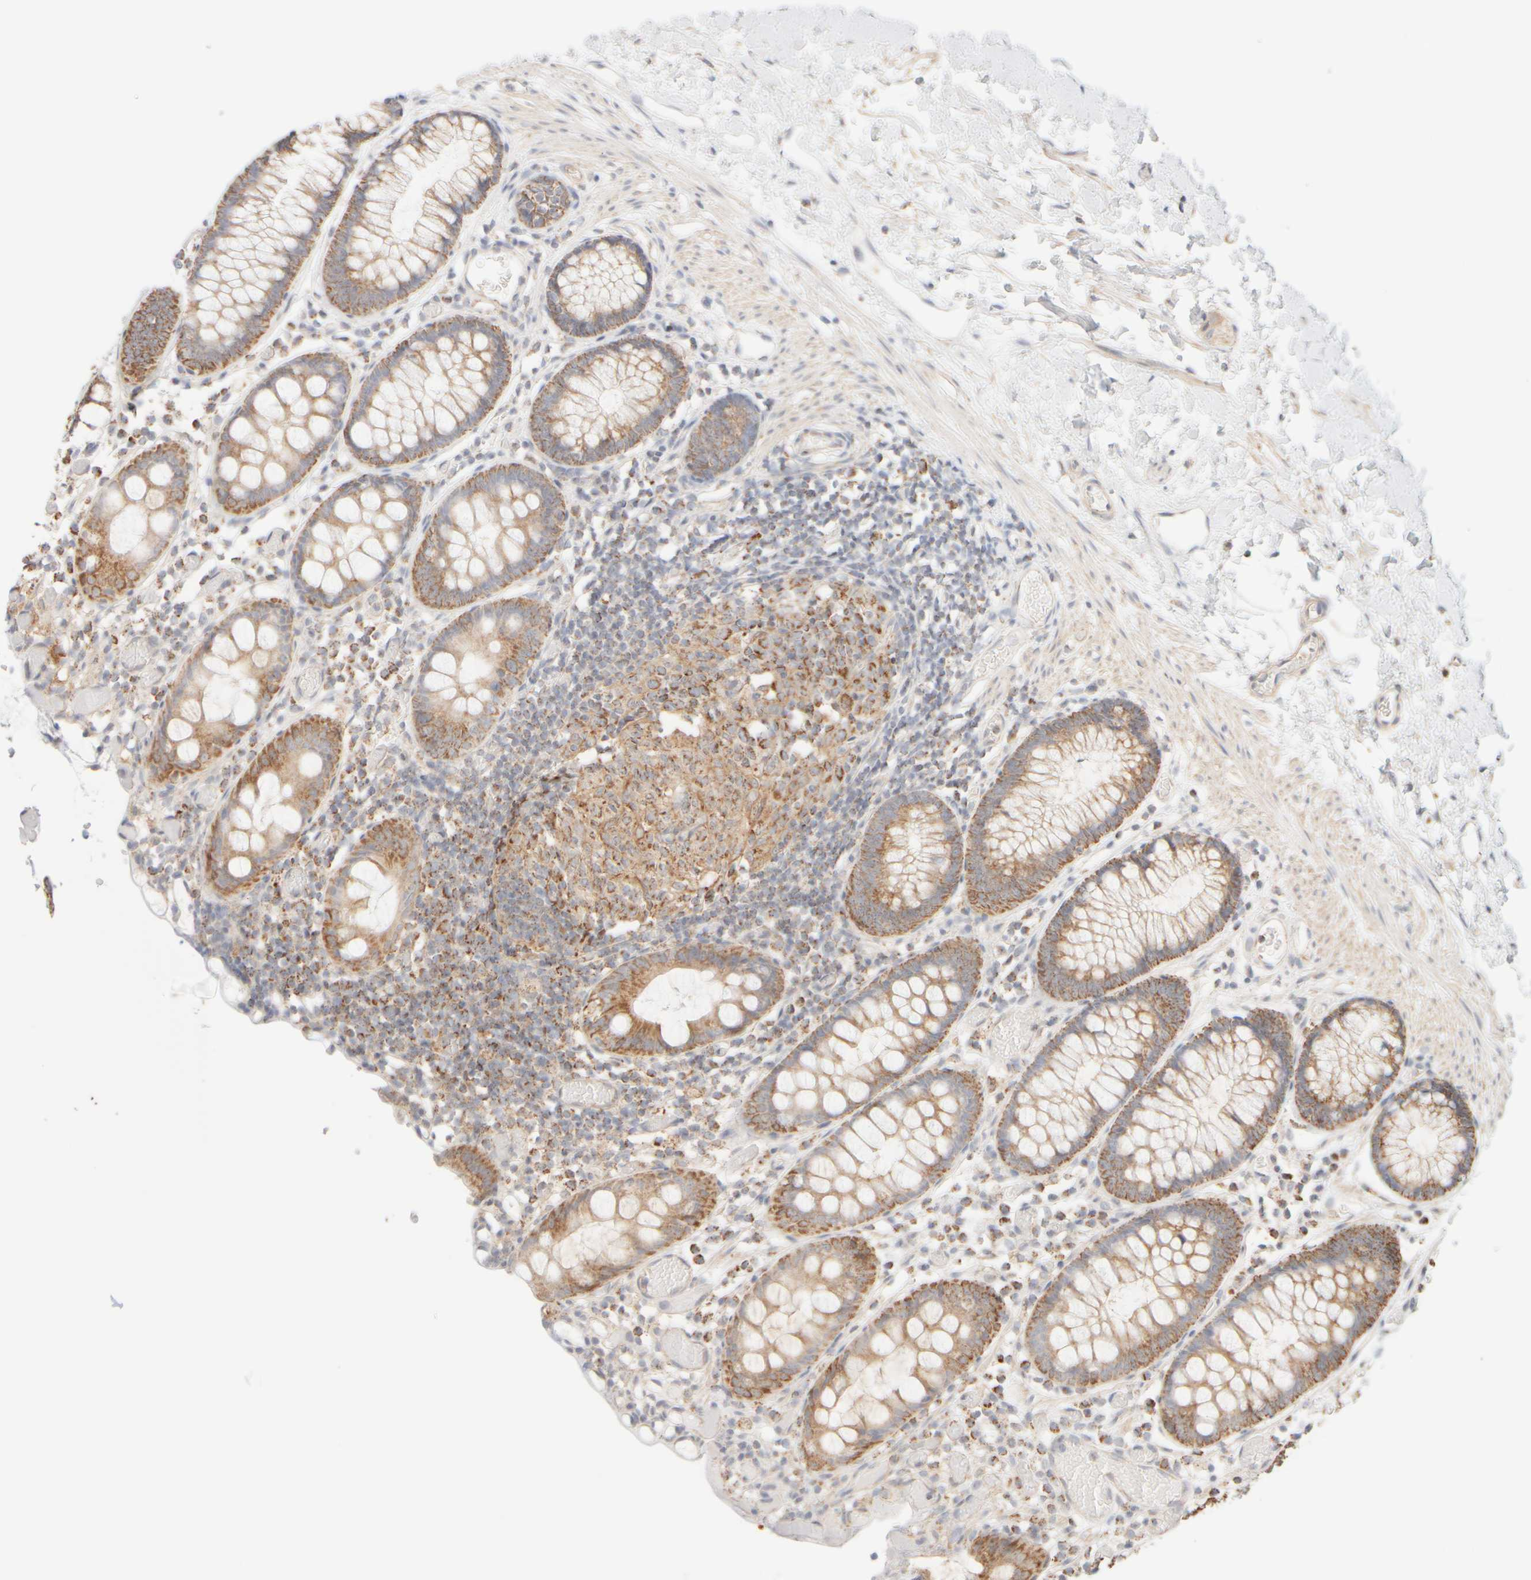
{"staining": {"intensity": "weak", "quantity": ">75%", "location": "cytoplasmic/membranous"}, "tissue": "colon", "cell_type": "Endothelial cells", "image_type": "normal", "snomed": [{"axis": "morphology", "description": "Normal tissue, NOS"}, {"axis": "topography", "description": "Colon"}], "caption": "High-power microscopy captured an IHC micrograph of unremarkable colon, revealing weak cytoplasmic/membranous staining in about >75% of endothelial cells. Immunohistochemistry stains the protein in brown and the nuclei are stained blue.", "gene": "APBB2", "patient": {"sex": "male", "age": 14}}